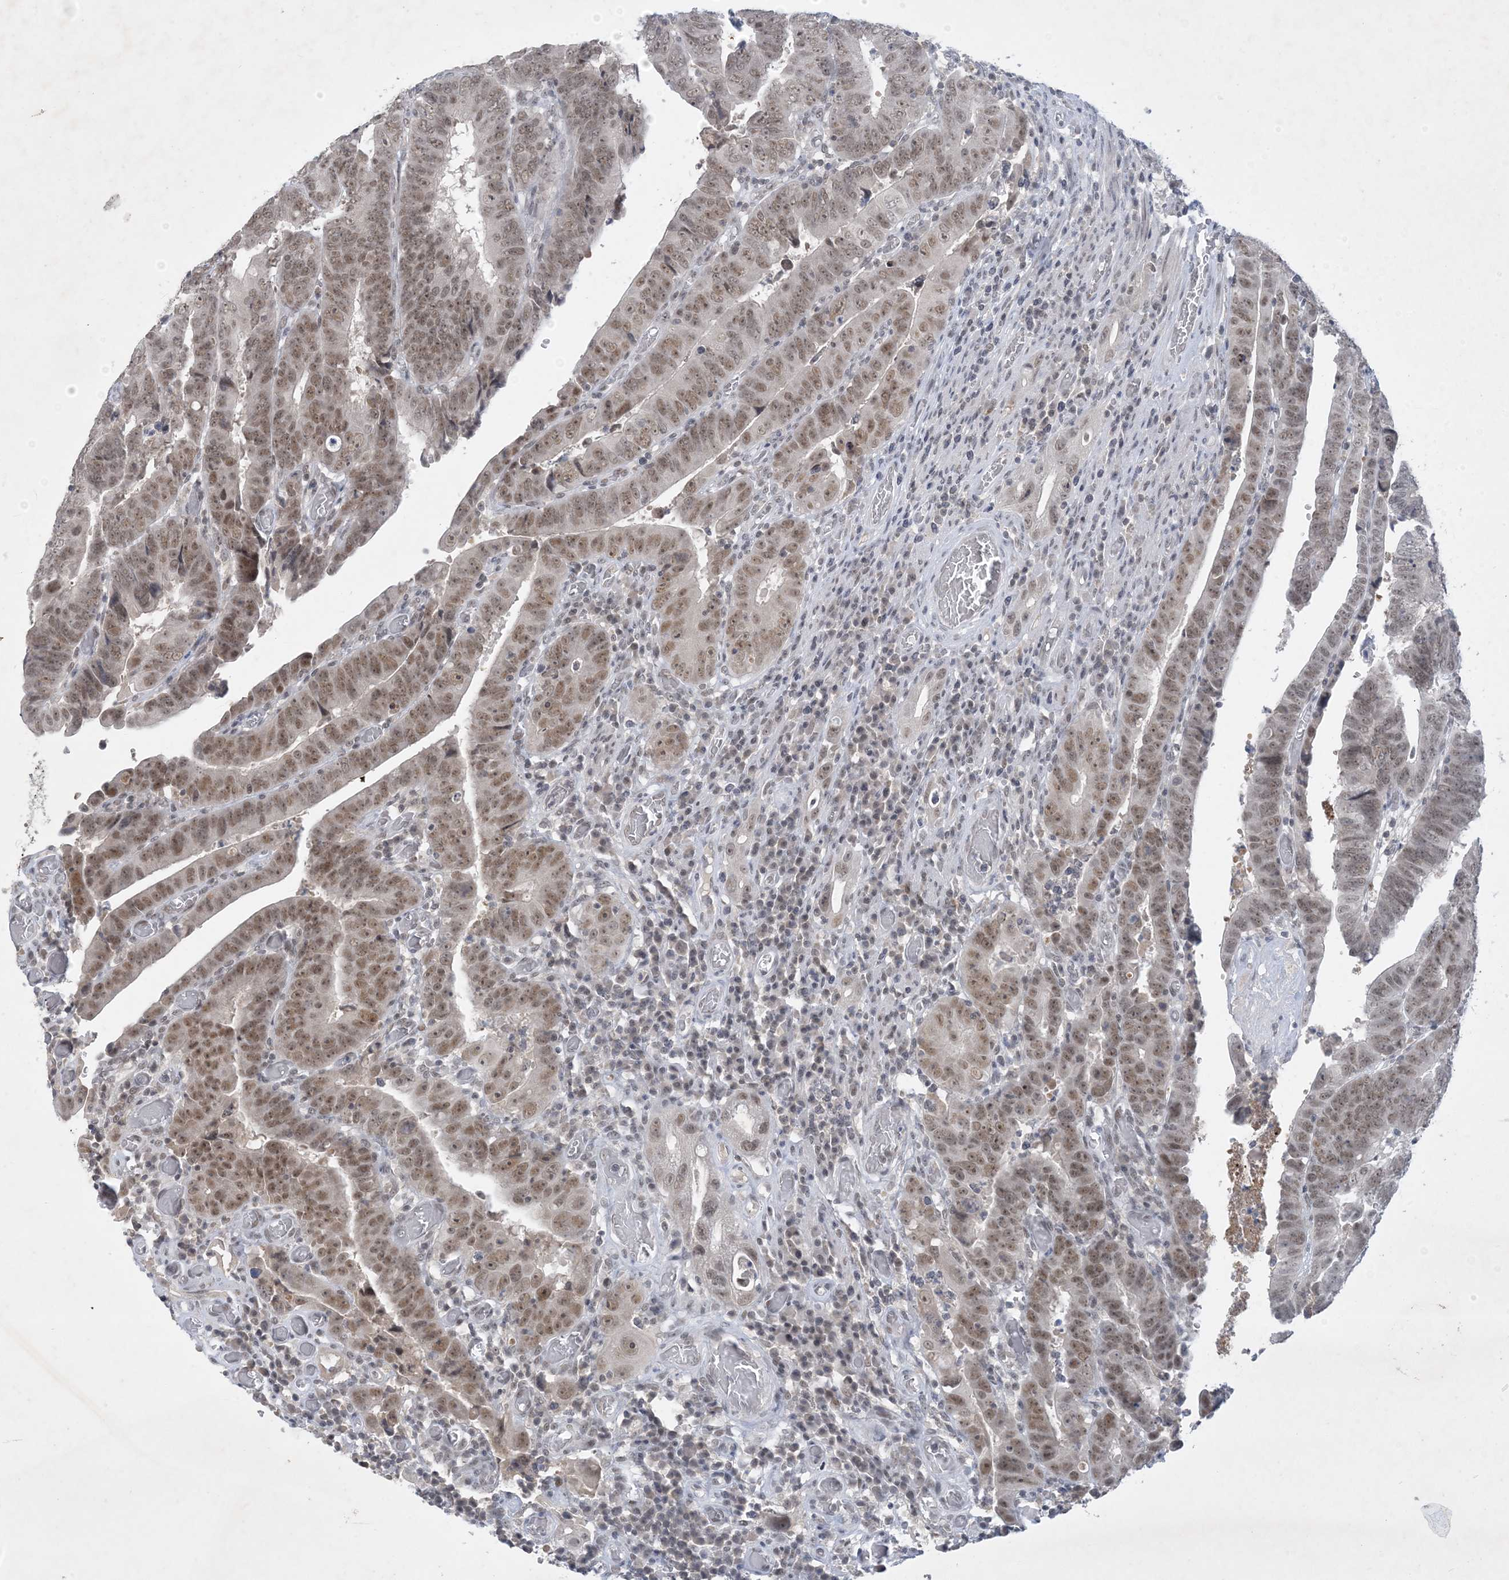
{"staining": {"intensity": "moderate", "quantity": ">75%", "location": "nuclear"}, "tissue": "colorectal cancer", "cell_type": "Tumor cells", "image_type": "cancer", "snomed": [{"axis": "morphology", "description": "Normal tissue, NOS"}, {"axis": "morphology", "description": "Adenocarcinoma, NOS"}, {"axis": "topography", "description": "Rectum"}], "caption": "The micrograph shows immunohistochemical staining of colorectal cancer (adenocarcinoma). There is moderate nuclear staining is seen in about >75% of tumor cells.", "gene": "ZNF674", "patient": {"sex": "female", "age": 65}}